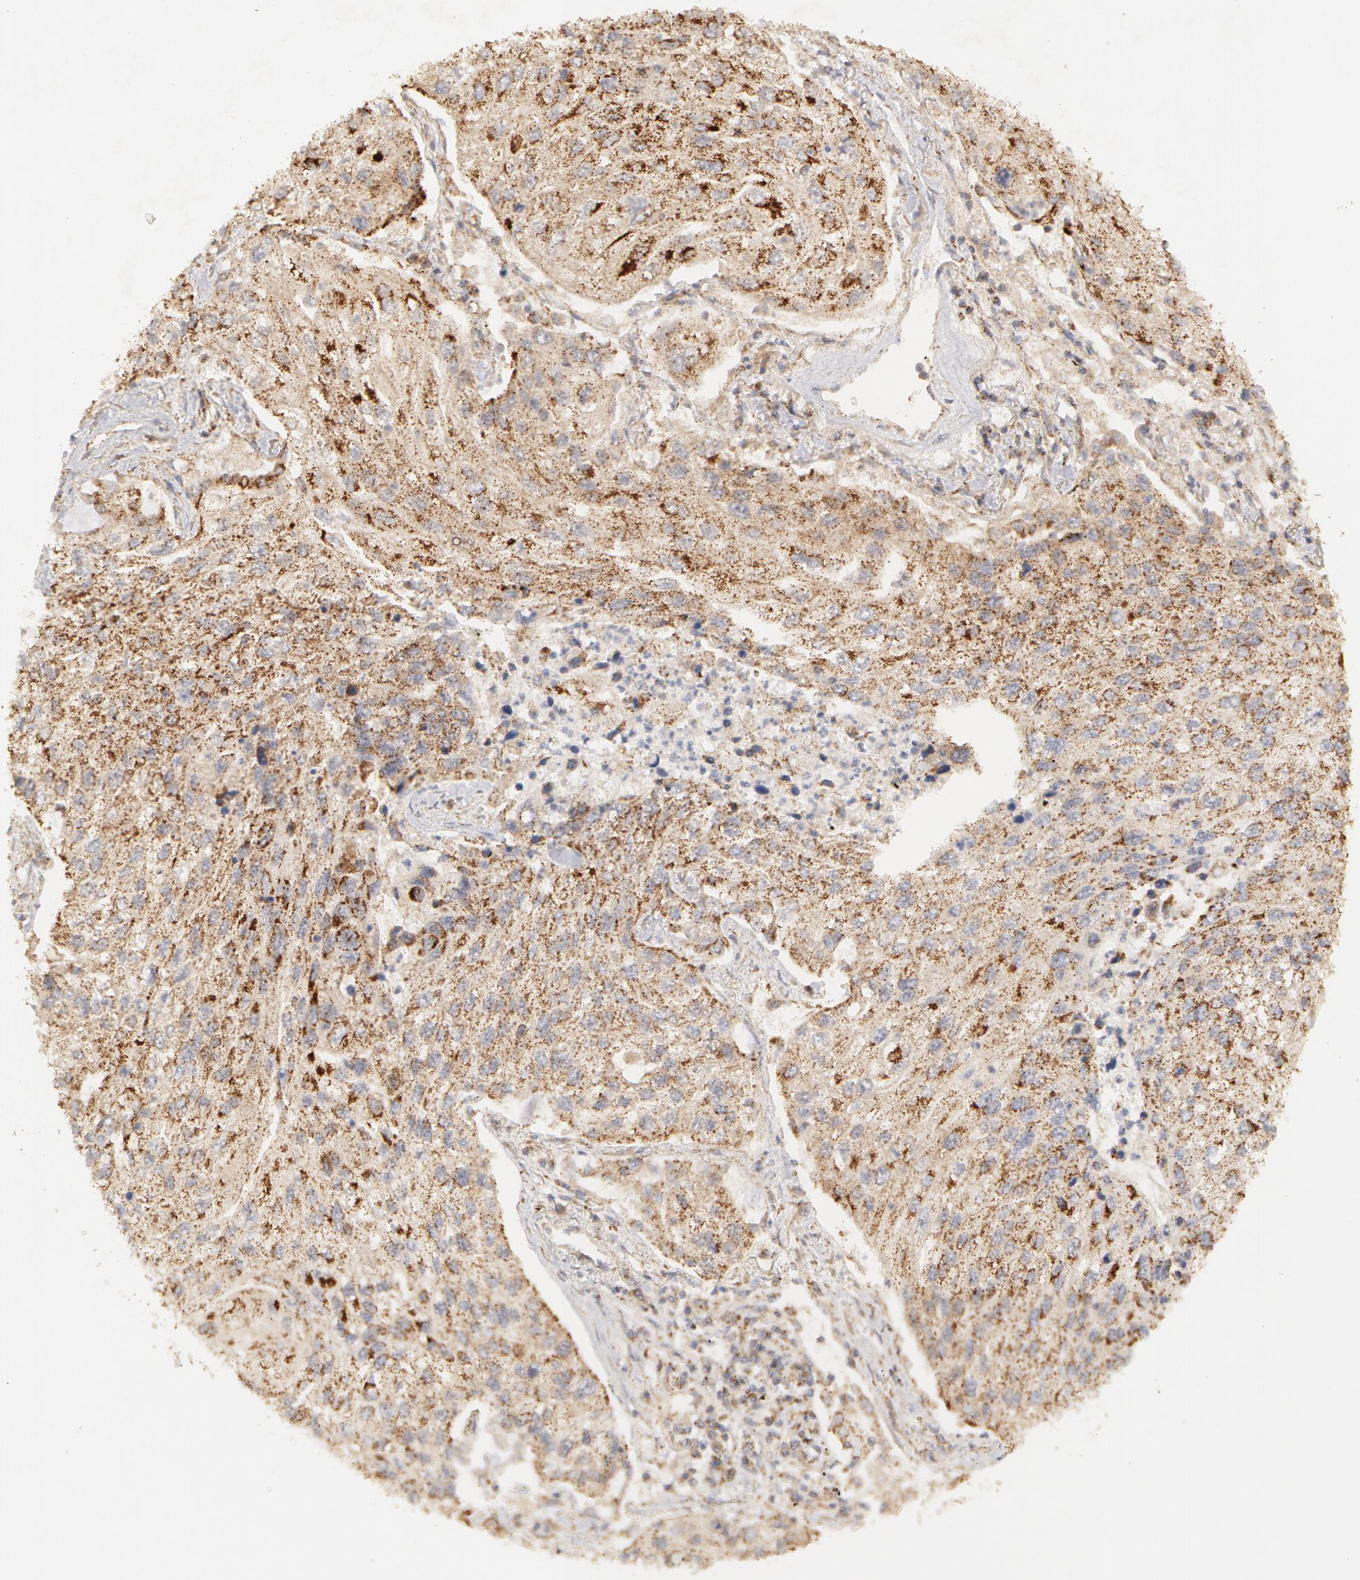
{"staining": {"intensity": "moderate", "quantity": "25%-75%", "location": "cytoplasmic/membranous"}, "tissue": "lung cancer", "cell_type": "Tumor cells", "image_type": "cancer", "snomed": [{"axis": "morphology", "description": "Squamous cell carcinoma, NOS"}, {"axis": "topography", "description": "Lung"}], "caption": "Immunohistochemical staining of squamous cell carcinoma (lung) displays moderate cytoplasmic/membranous protein expression in about 25%-75% of tumor cells. (Stains: DAB in brown, nuclei in blue, Microscopy: brightfield microscopy at high magnification).", "gene": "ADPRH", "patient": {"sex": "male", "age": 75}}